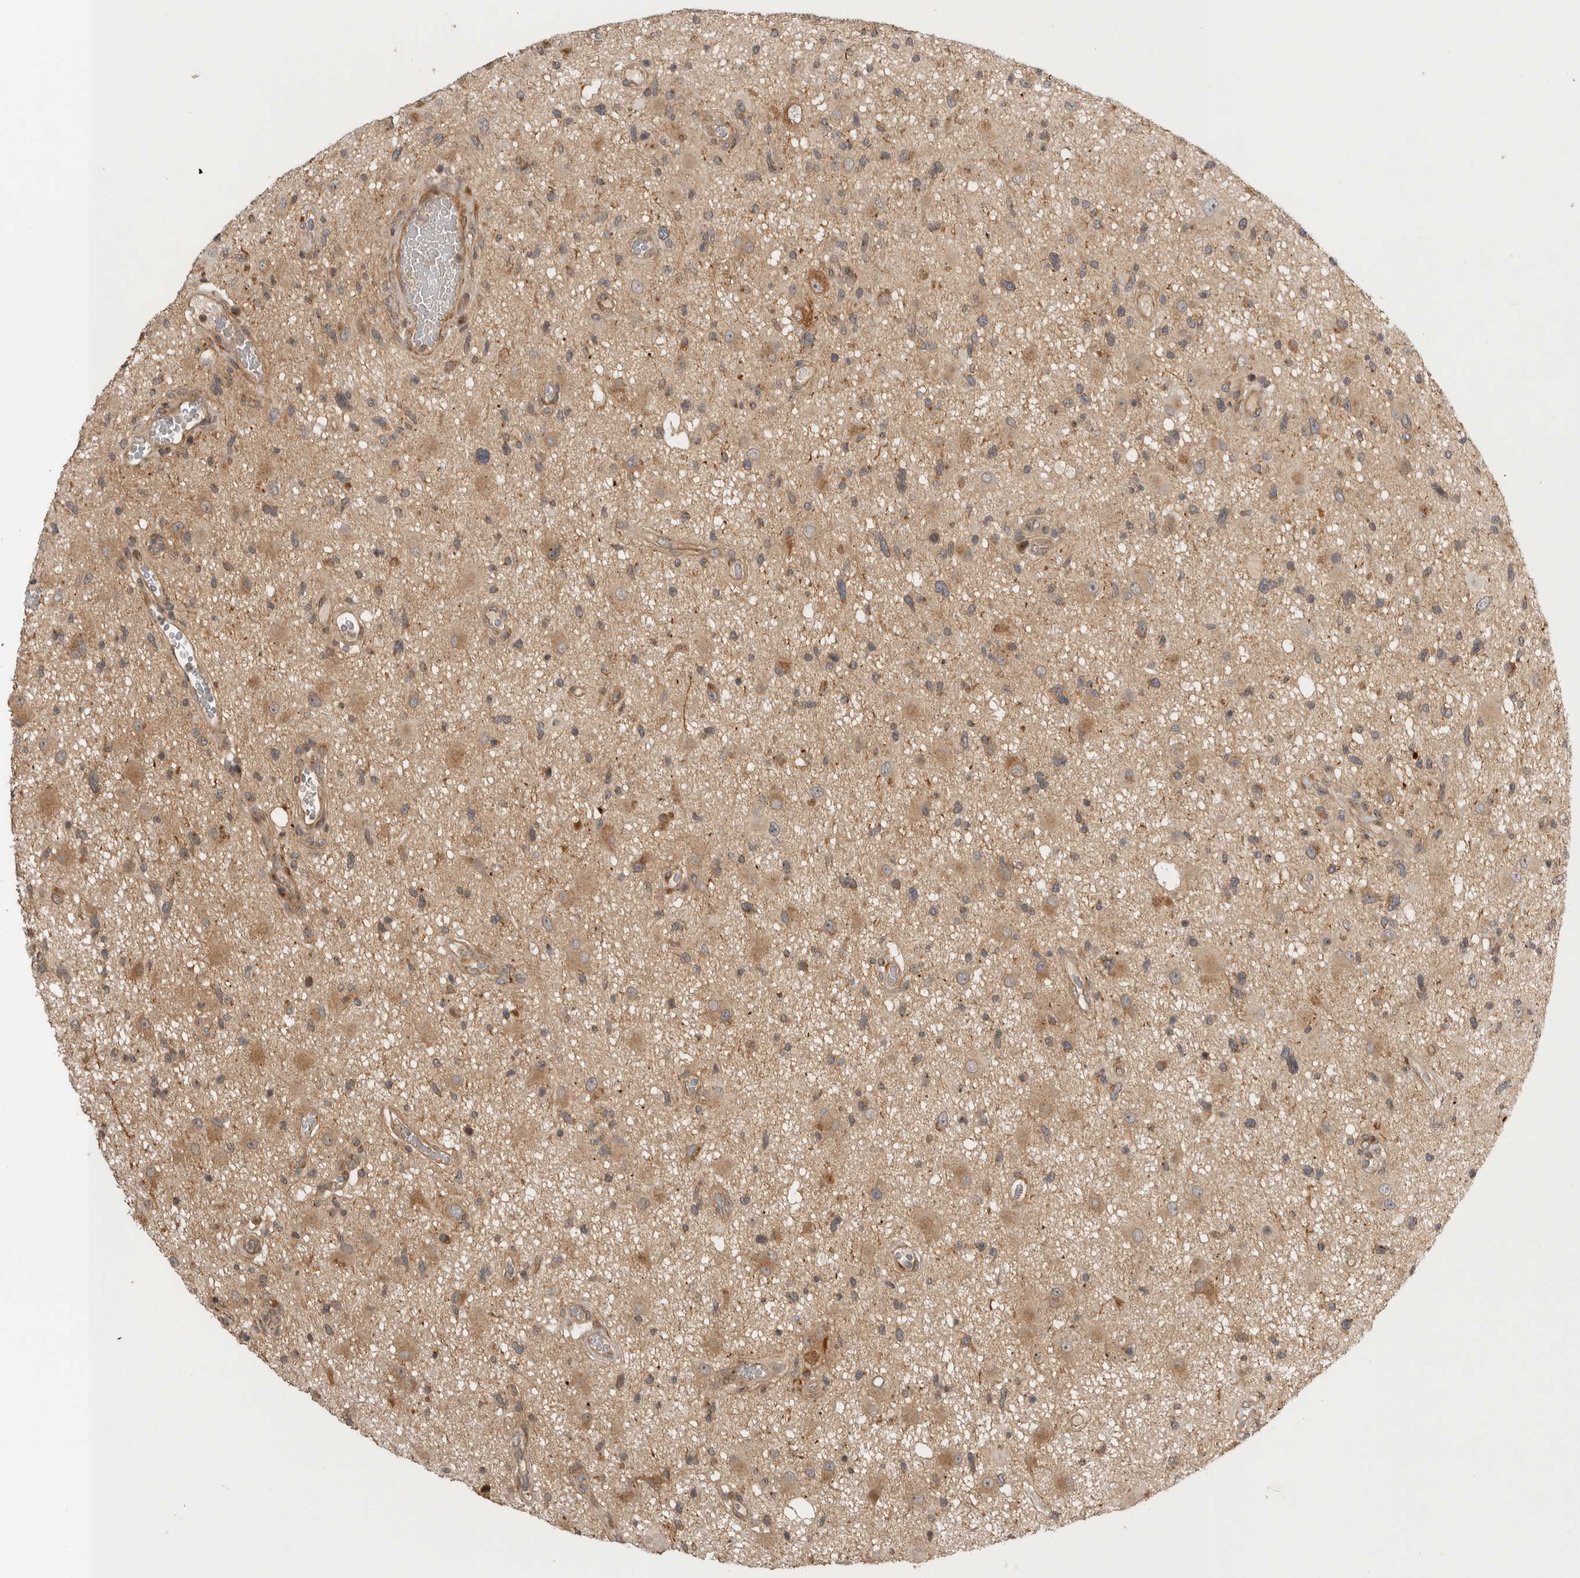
{"staining": {"intensity": "weak", "quantity": ">75%", "location": "cytoplasmic/membranous"}, "tissue": "glioma", "cell_type": "Tumor cells", "image_type": "cancer", "snomed": [{"axis": "morphology", "description": "Glioma, malignant, High grade"}, {"axis": "topography", "description": "Brain"}], "caption": "DAB immunohistochemical staining of malignant glioma (high-grade) shows weak cytoplasmic/membranous protein expression in approximately >75% of tumor cells.", "gene": "CUEDC1", "patient": {"sex": "male", "age": 33}}